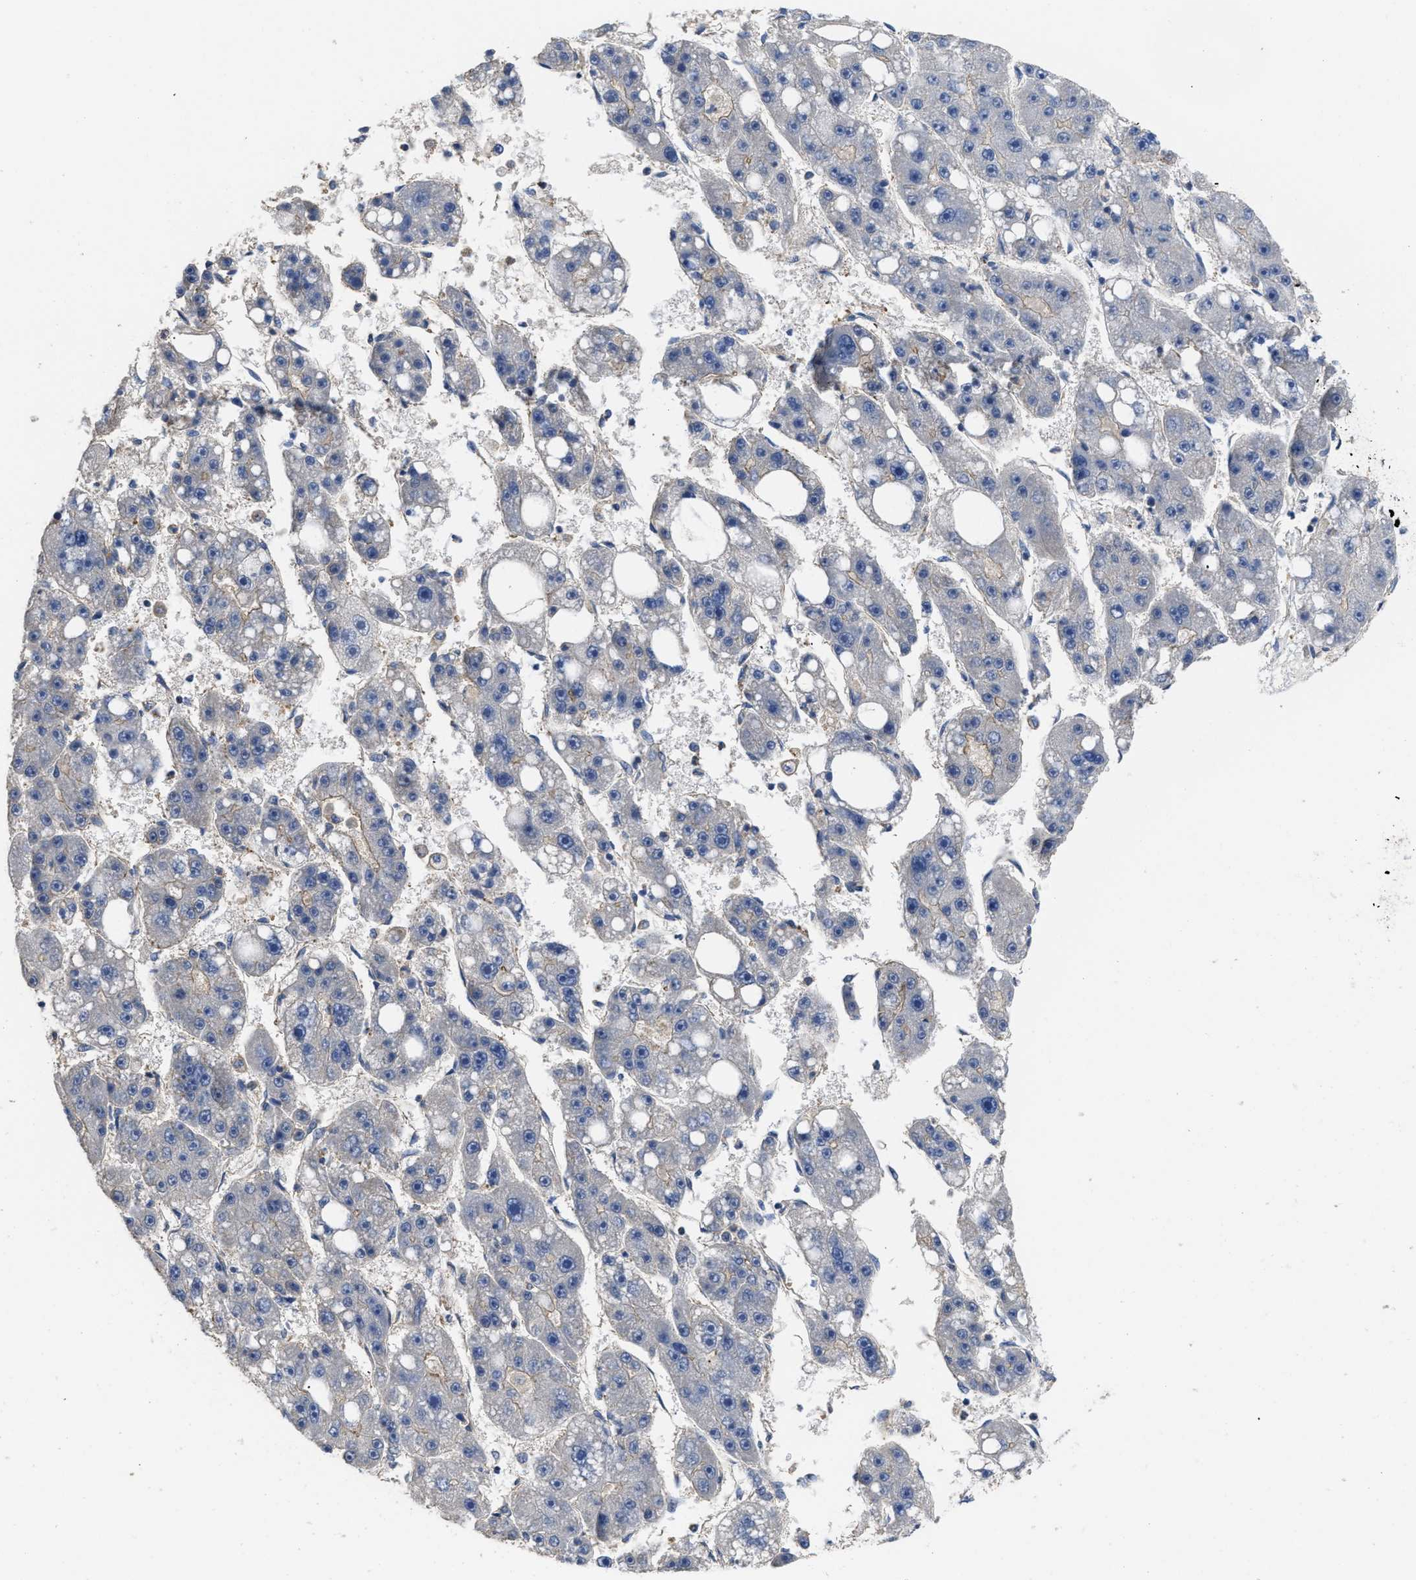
{"staining": {"intensity": "negative", "quantity": "none", "location": "none"}, "tissue": "liver cancer", "cell_type": "Tumor cells", "image_type": "cancer", "snomed": [{"axis": "morphology", "description": "Carcinoma, Hepatocellular, NOS"}, {"axis": "topography", "description": "Liver"}], "caption": "The histopathology image displays no significant expression in tumor cells of liver hepatocellular carcinoma.", "gene": "USP4", "patient": {"sex": "female", "age": 61}}